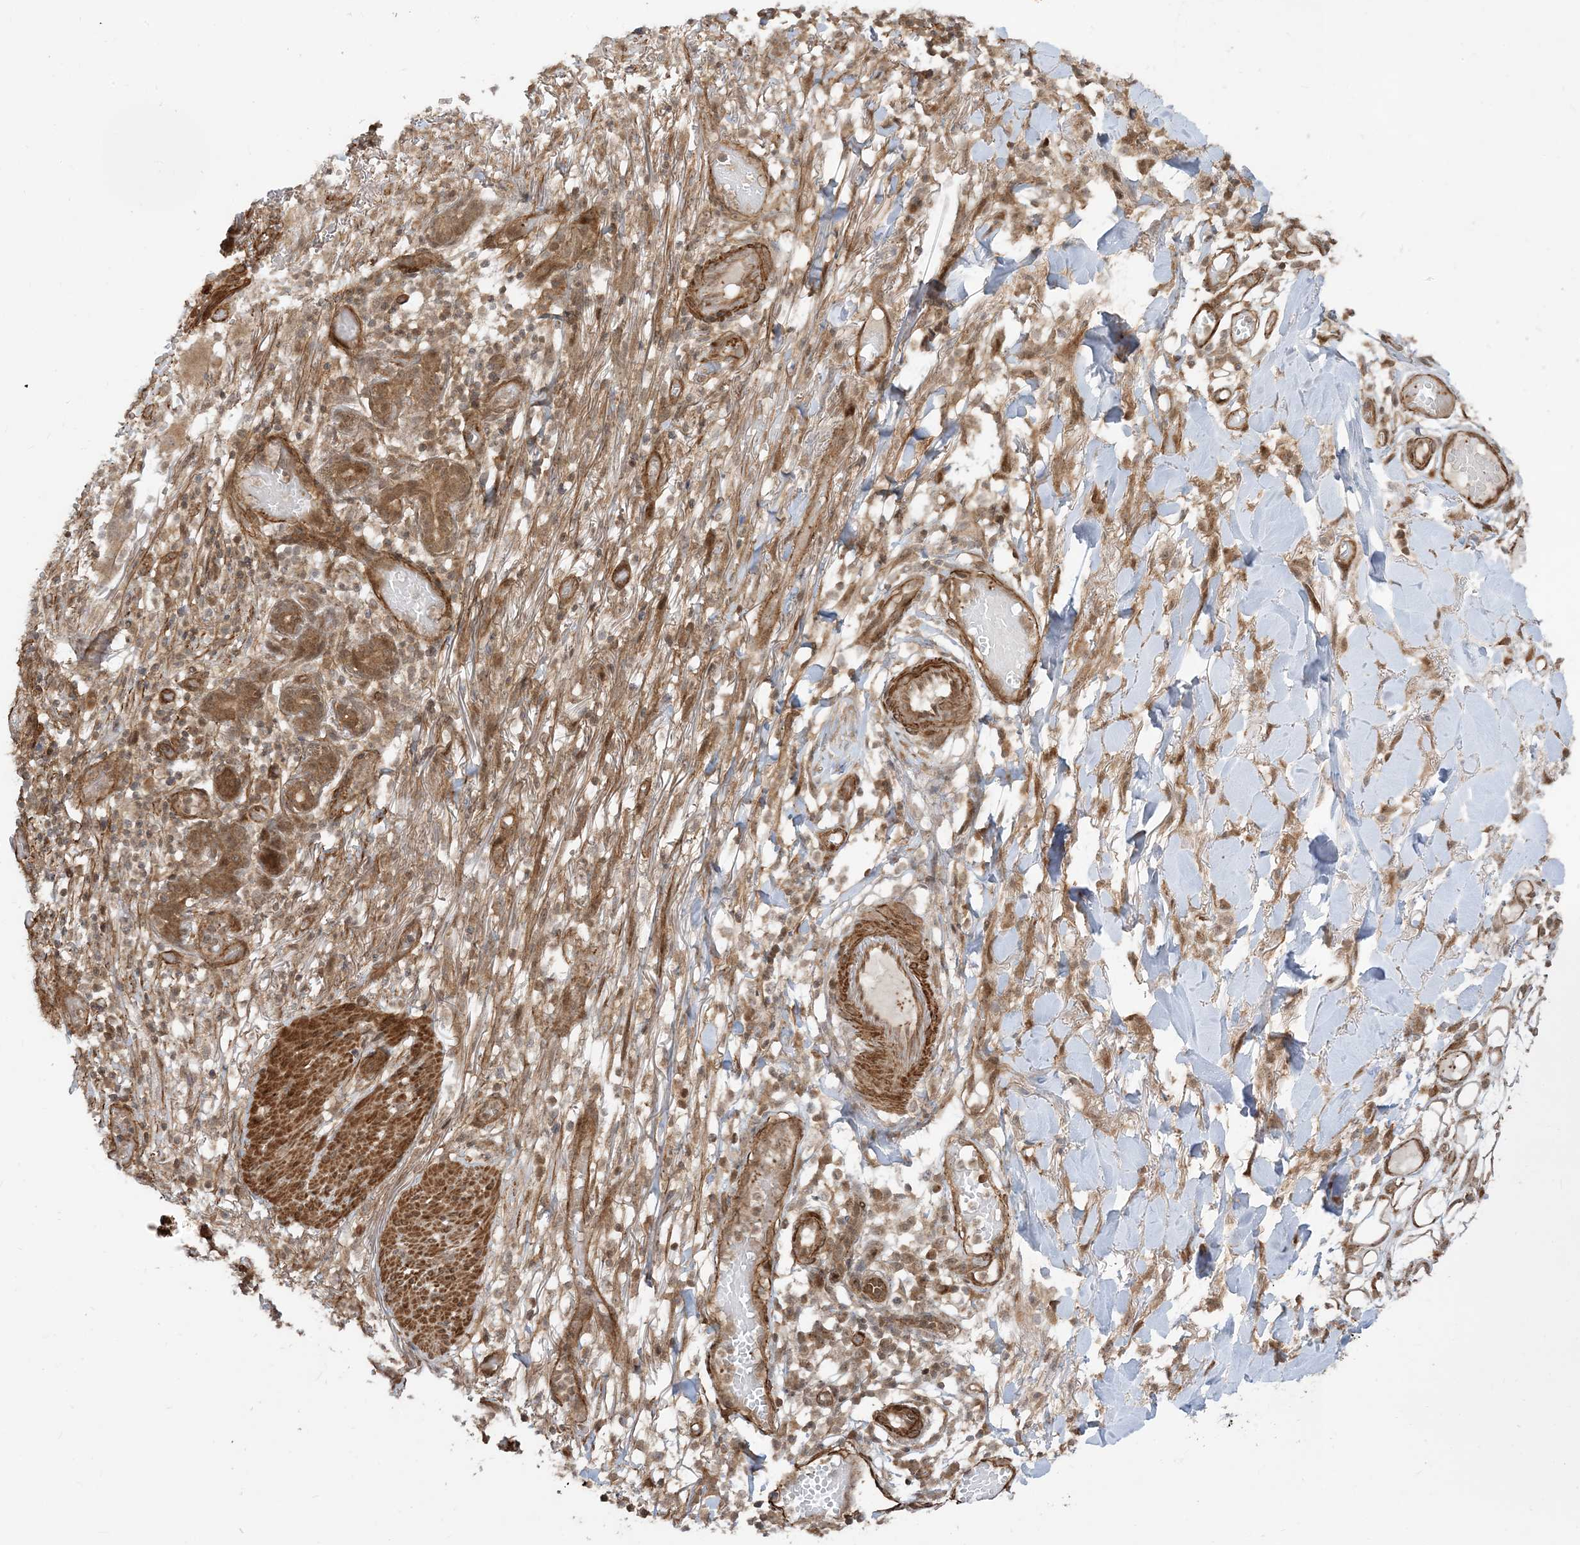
{"staining": {"intensity": "moderate", "quantity": ">75%", "location": "cytoplasmic/membranous"}, "tissue": "skin cancer", "cell_type": "Tumor cells", "image_type": "cancer", "snomed": [{"axis": "morphology", "description": "Basal cell carcinoma"}, {"axis": "topography", "description": "Skin"}], "caption": "Immunohistochemistry (IHC) photomicrograph of neoplastic tissue: human skin cancer stained using immunohistochemistry reveals medium levels of moderate protein expression localized specifically in the cytoplasmic/membranous of tumor cells, appearing as a cytoplasmic/membranous brown color.", "gene": "TBCC", "patient": {"sex": "male", "age": 85}}